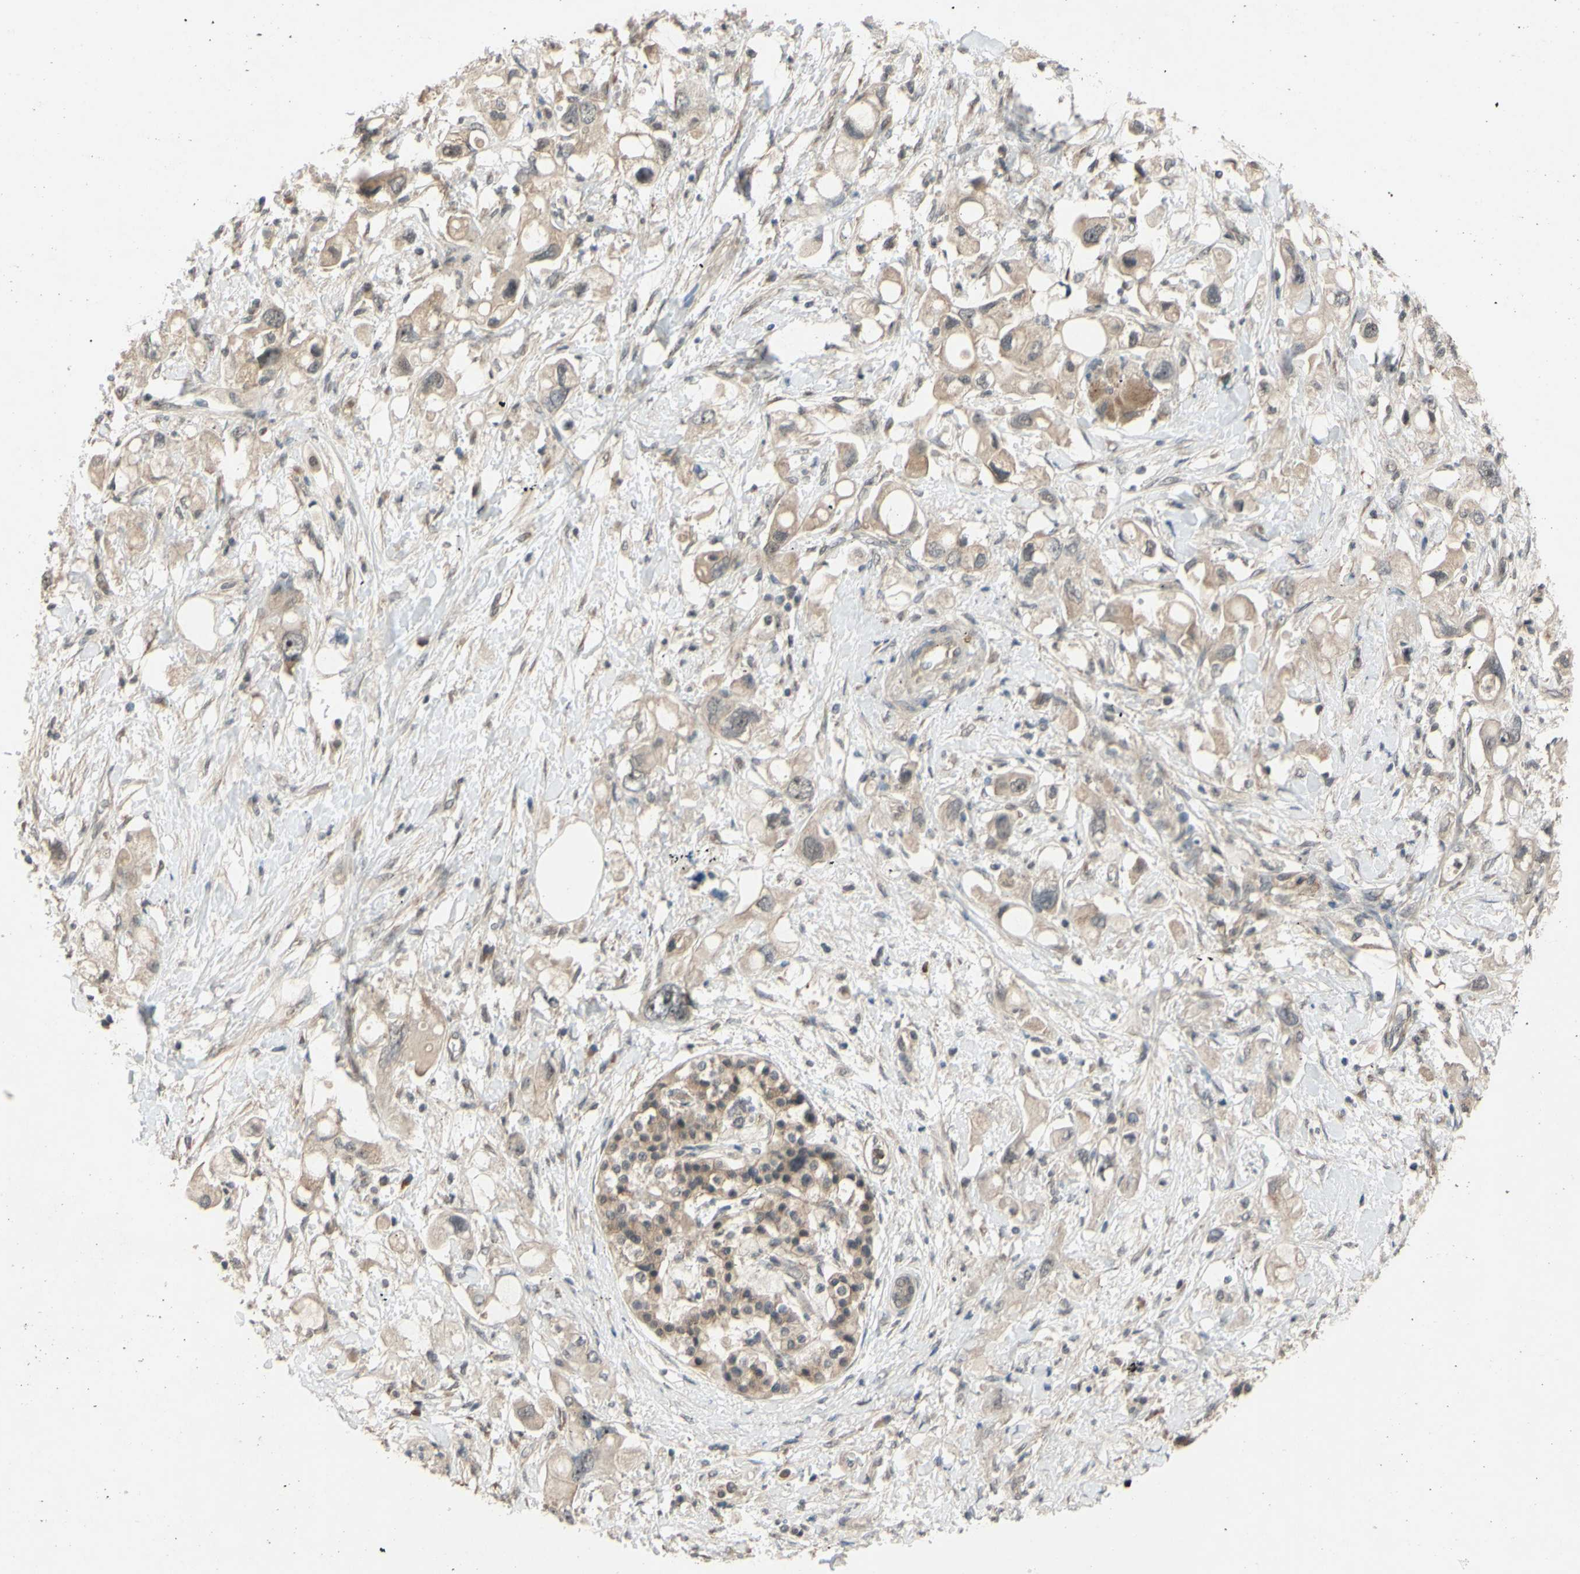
{"staining": {"intensity": "weak", "quantity": ">75%", "location": "cytoplasmic/membranous"}, "tissue": "pancreatic cancer", "cell_type": "Tumor cells", "image_type": "cancer", "snomed": [{"axis": "morphology", "description": "Adenocarcinoma, NOS"}, {"axis": "topography", "description": "Pancreas"}], "caption": "Adenocarcinoma (pancreatic) tissue exhibits weak cytoplasmic/membranous expression in about >75% of tumor cells", "gene": "ALK", "patient": {"sex": "female", "age": 56}}